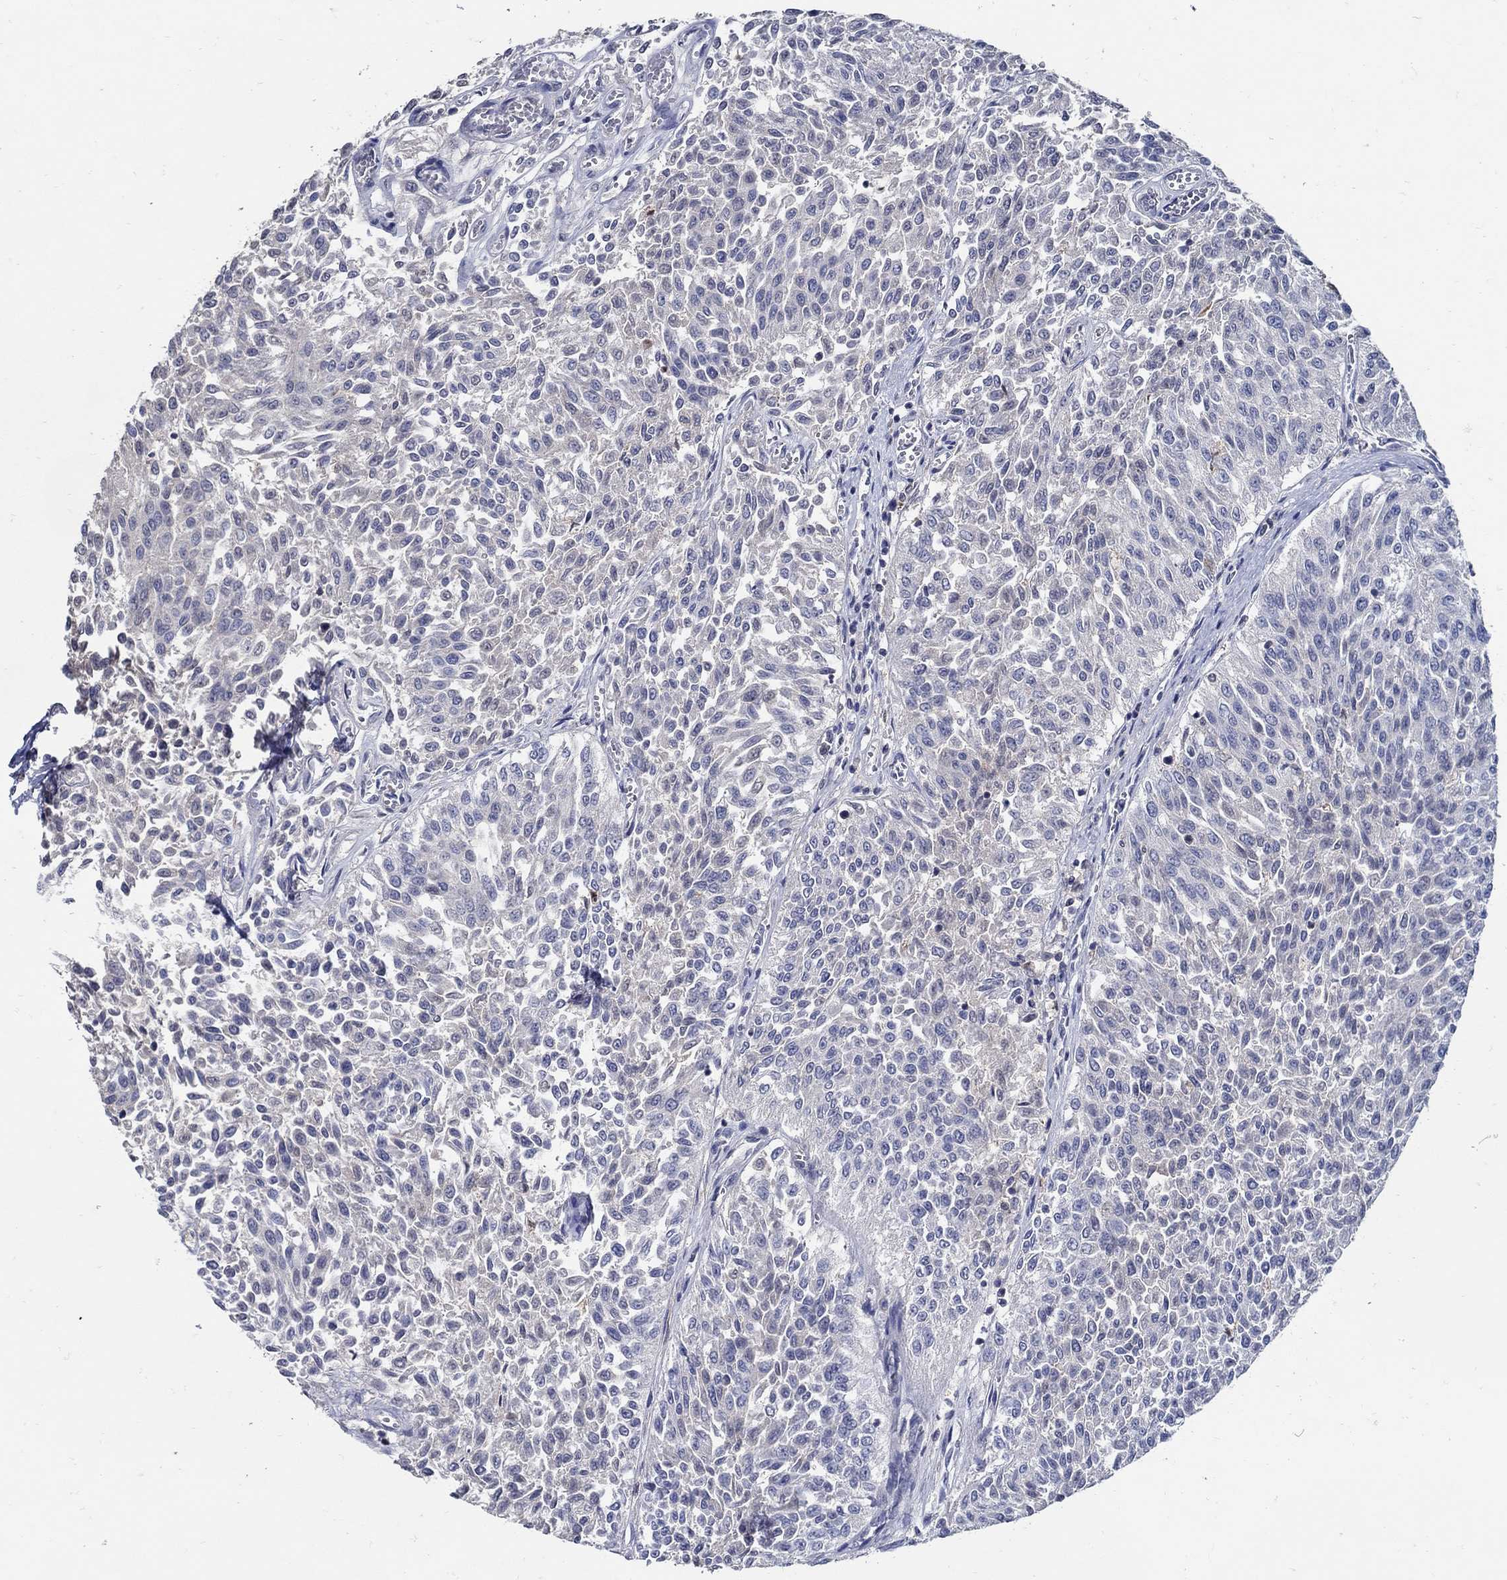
{"staining": {"intensity": "negative", "quantity": "none", "location": "none"}, "tissue": "urothelial cancer", "cell_type": "Tumor cells", "image_type": "cancer", "snomed": [{"axis": "morphology", "description": "Urothelial carcinoma, Low grade"}, {"axis": "topography", "description": "Urinary bladder"}], "caption": "Immunohistochemistry histopathology image of urothelial cancer stained for a protein (brown), which demonstrates no expression in tumor cells. (DAB (3,3'-diaminobenzidine) IHC visualized using brightfield microscopy, high magnification).", "gene": "MTHFR", "patient": {"sex": "male", "age": 78}}